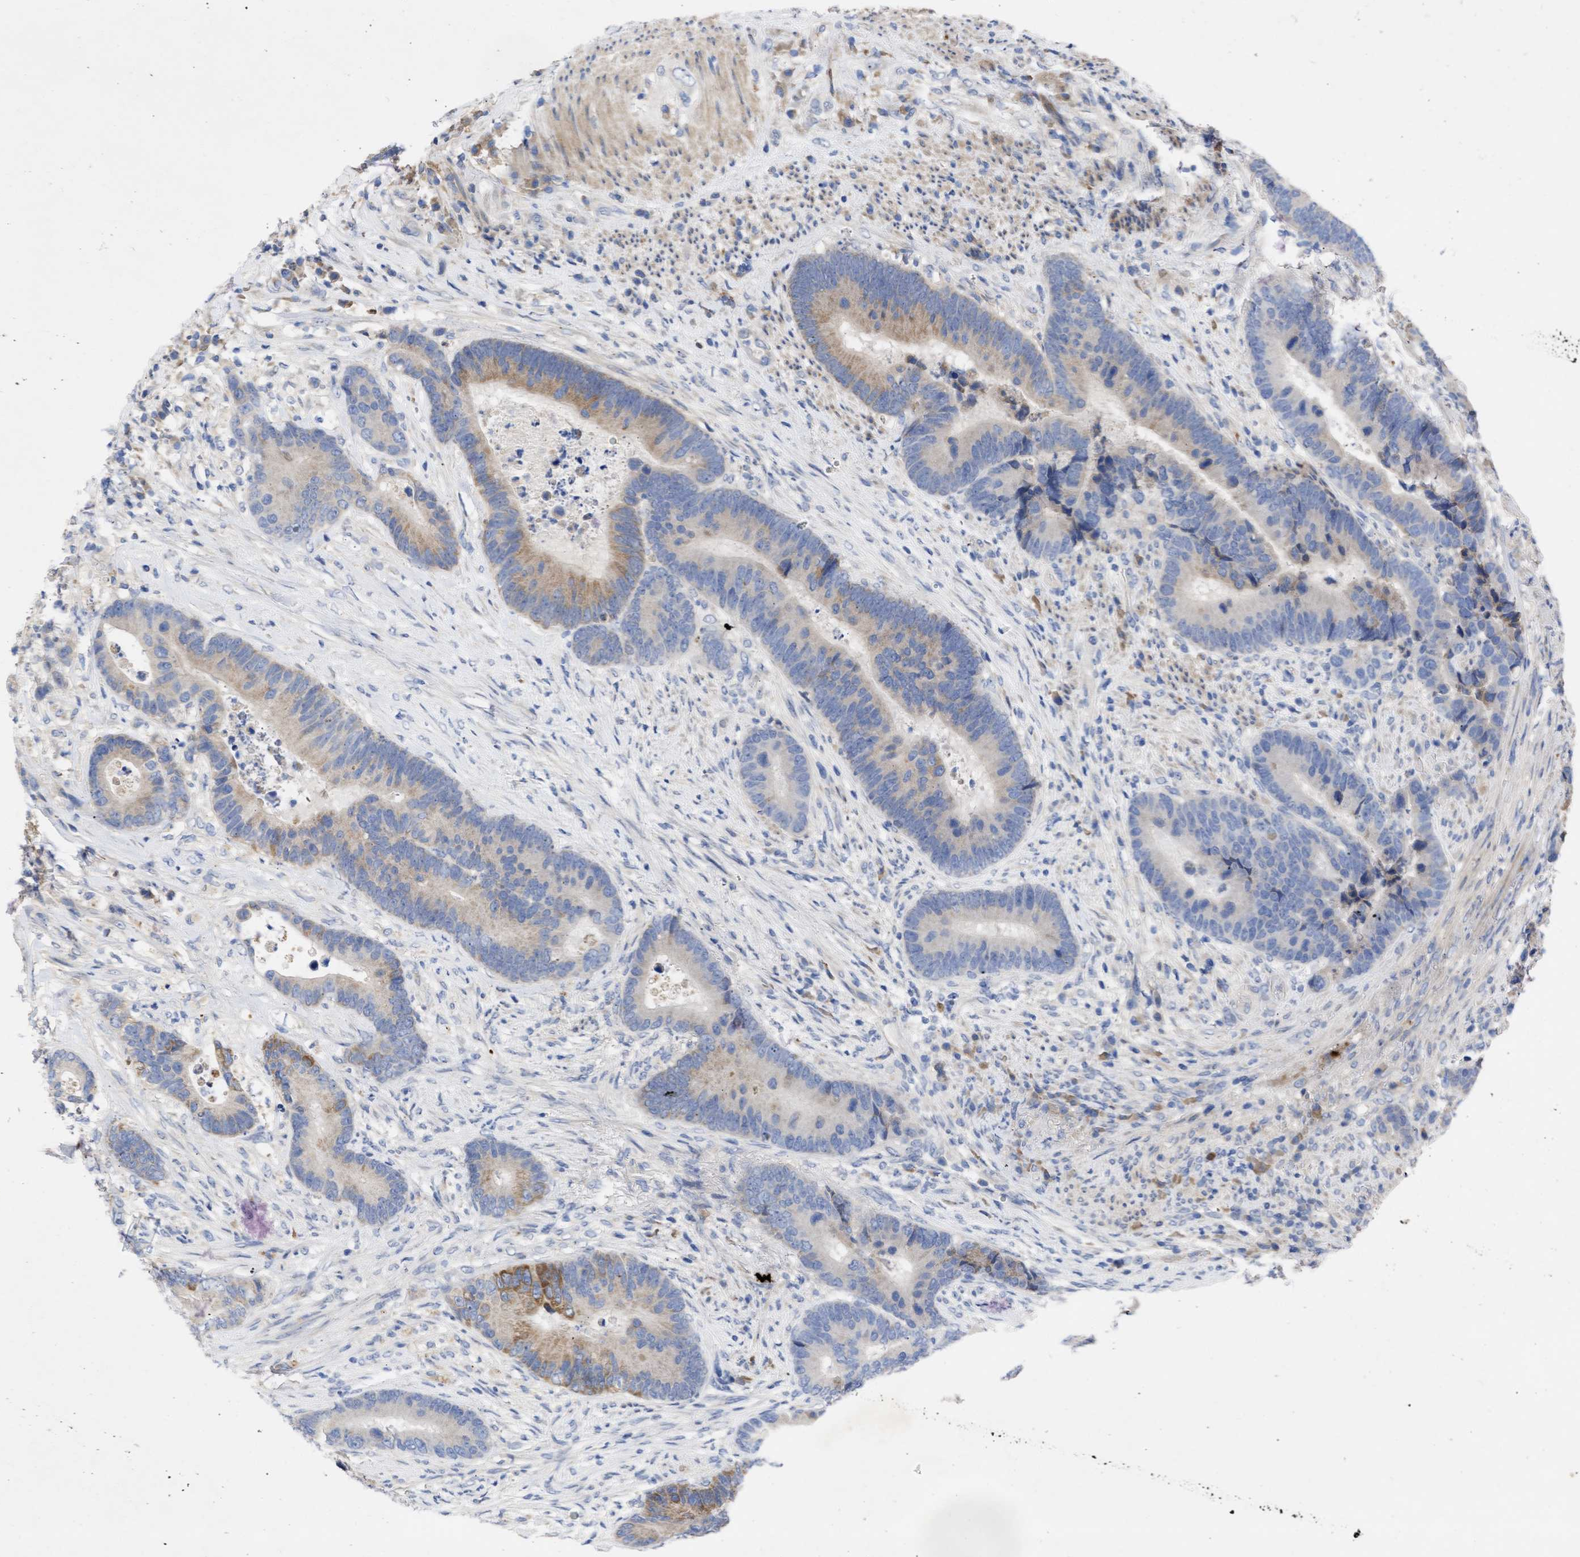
{"staining": {"intensity": "moderate", "quantity": "<25%", "location": "cytoplasmic/membranous"}, "tissue": "colorectal cancer", "cell_type": "Tumor cells", "image_type": "cancer", "snomed": [{"axis": "morphology", "description": "Adenocarcinoma, NOS"}, {"axis": "topography", "description": "Rectum"}], "caption": "Immunohistochemistry (IHC) histopathology image of neoplastic tissue: colorectal cancer stained using immunohistochemistry shows low levels of moderate protein expression localized specifically in the cytoplasmic/membranous of tumor cells, appearing as a cytoplasmic/membranous brown color.", "gene": "ARHGEF4", "patient": {"sex": "female", "age": 89}}